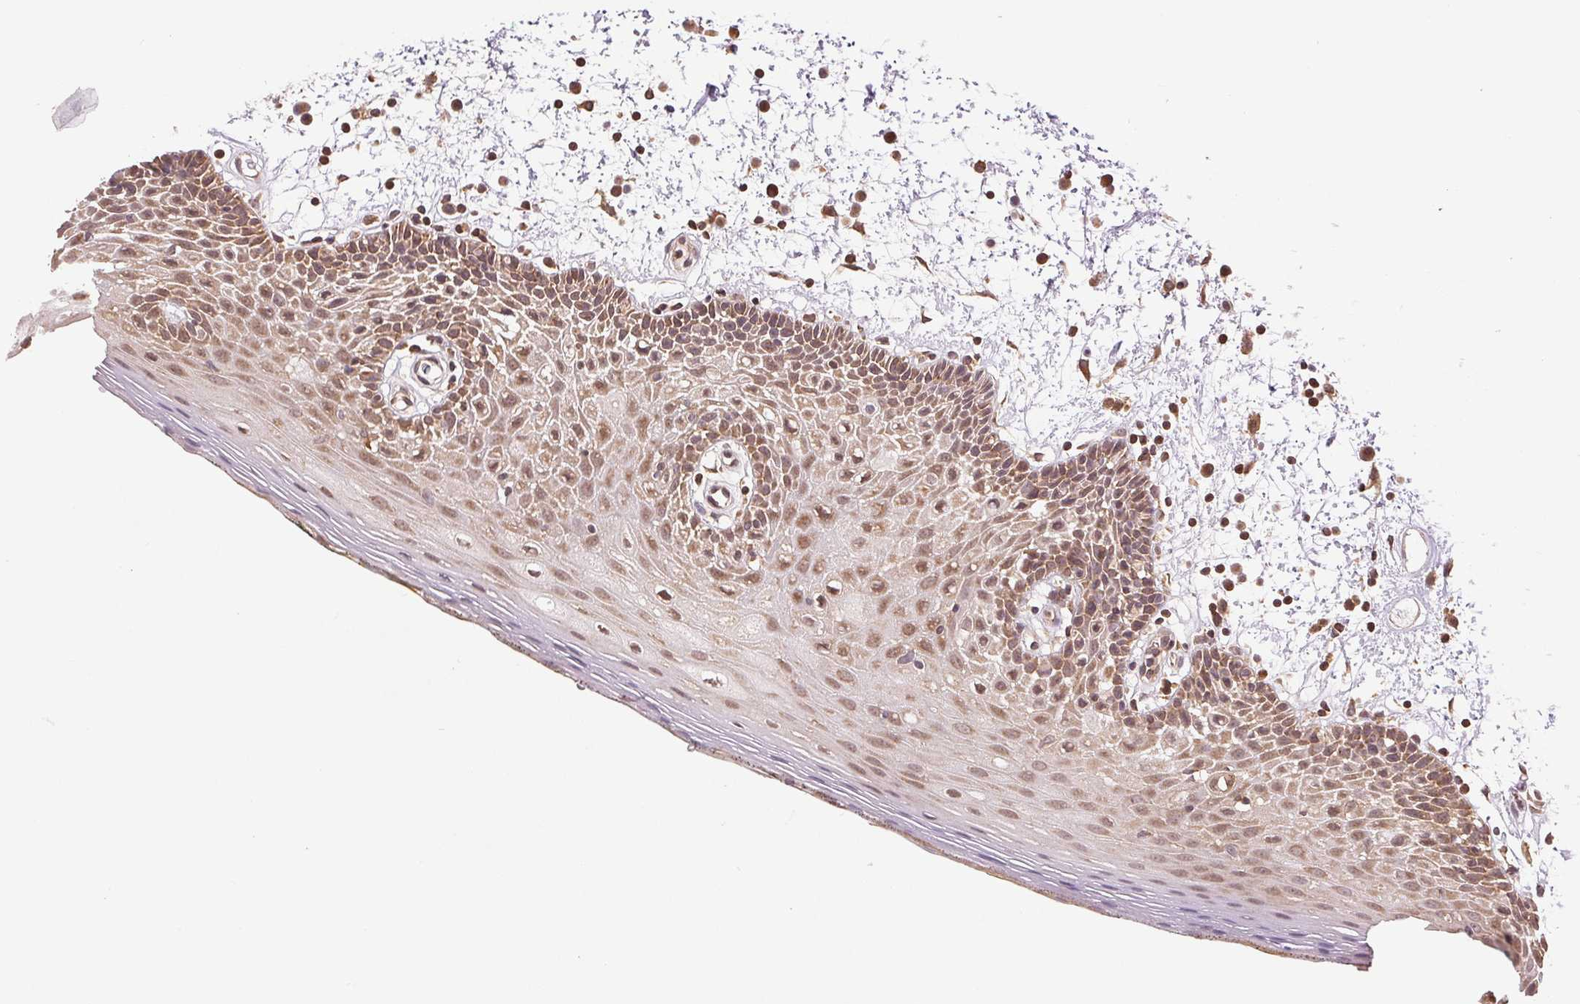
{"staining": {"intensity": "moderate", "quantity": "25%-75%", "location": "cytoplasmic/membranous,nuclear"}, "tissue": "oral mucosa", "cell_type": "Squamous epithelial cells", "image_type": "normal", "snomed": [{"axis": "morphology", "description": "Normal tissue, NOS"}, {"axis": "morphology", "description": "Squamous cell carcinoma, NOS"}, {"axis": "topography", "description": "Oral tissue"}, {"axis": "topography", "description": "Head-Neck"}], "caption": "Human oral mucosa stained with a brown dye exhibits moderate cytoplasmic/membranous,nuclear positive expression in approximately 25%-75% of squamous epithelial cells.", "gene": "BTF3L4", "patient": {"sex": "male", "age": 52}}